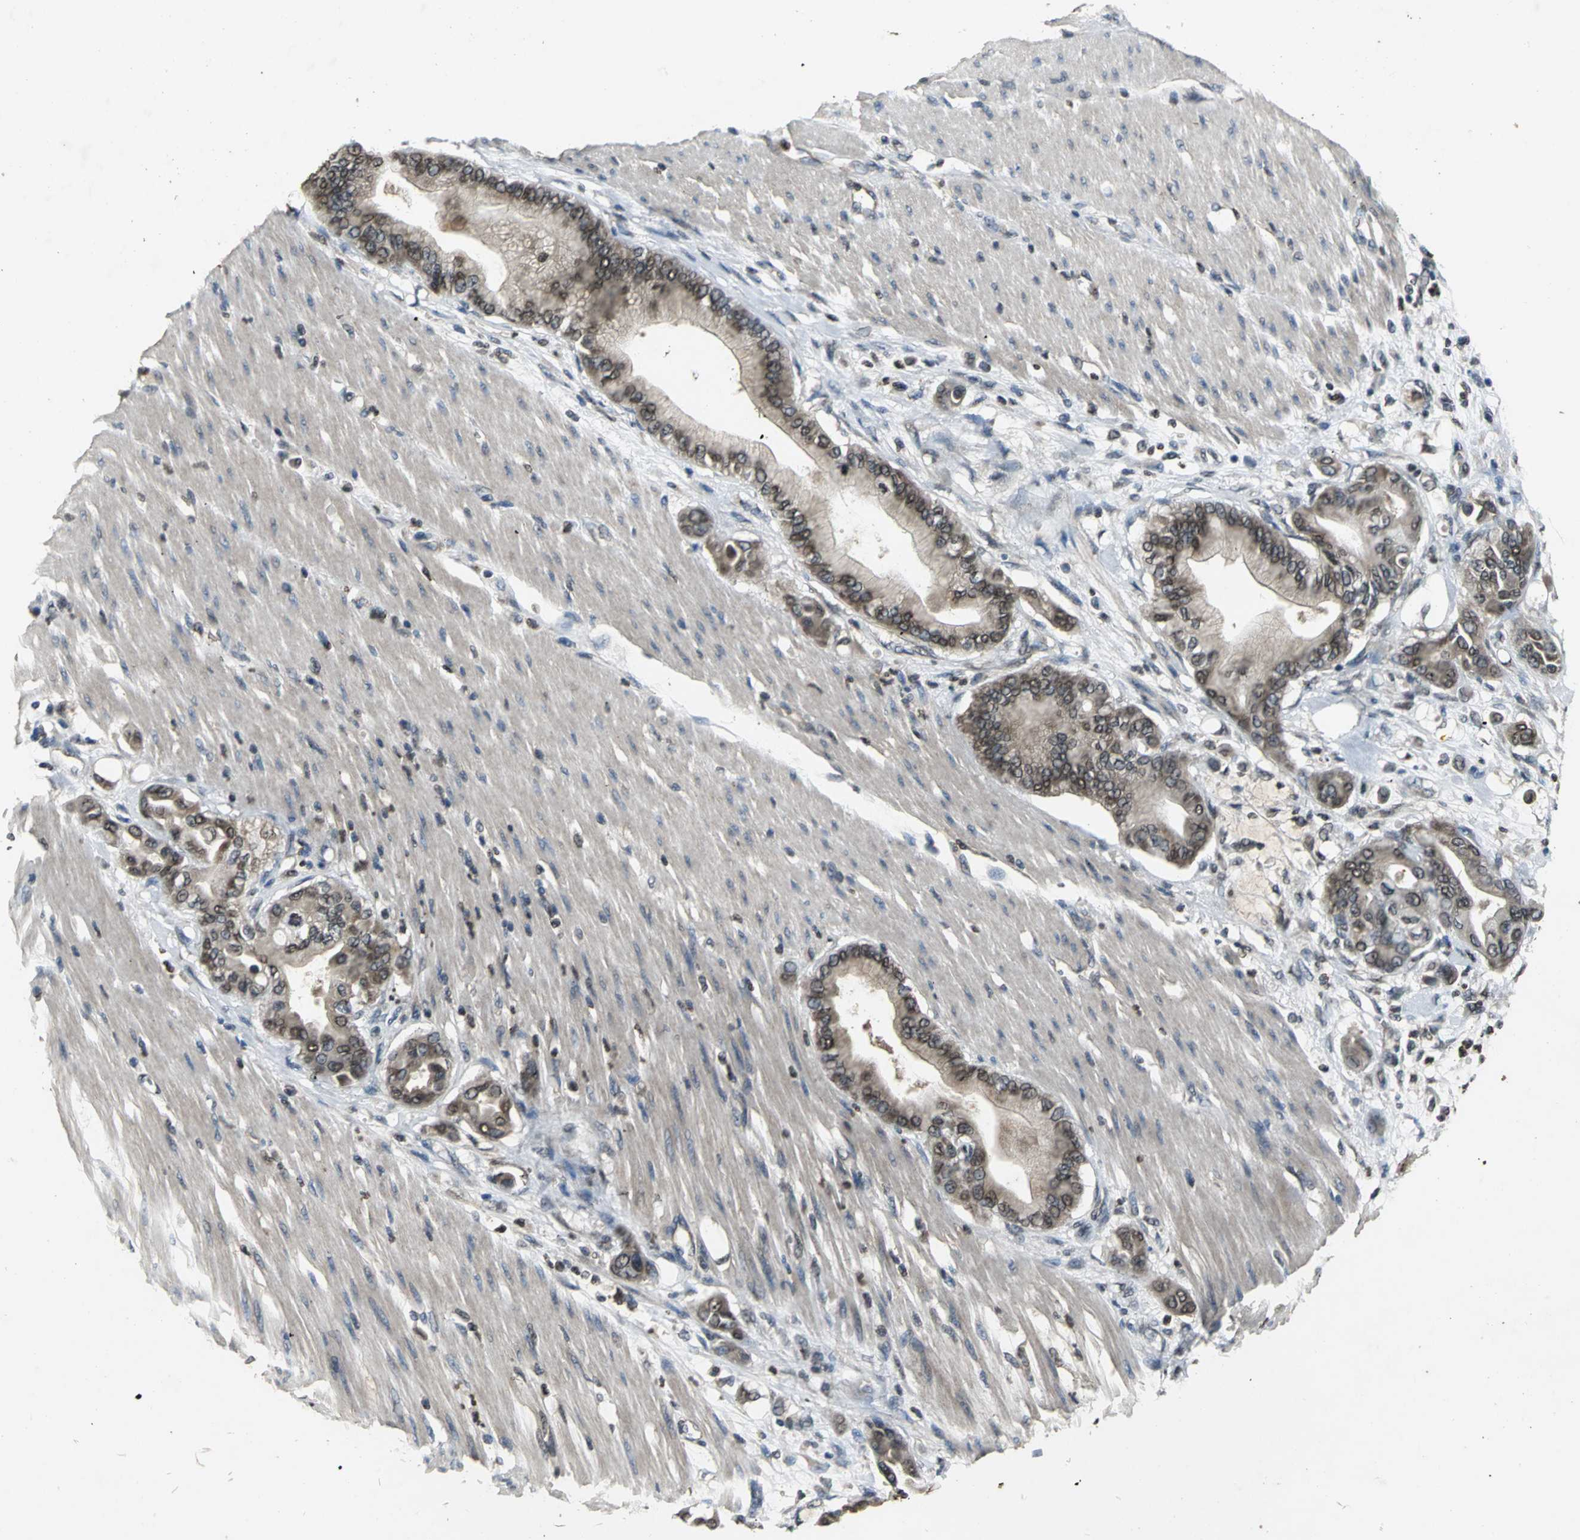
{"staining": {"intensity": "moderate", "quantity": ">75%", "location": "cytoplasmic/membranous,nuclear"}, "tissue": "pancreatic cancer", "cell_type": "Tumor cells", "image_type": "cancer", "snomed": [{"axis": "morphology", "description": "Adenocarcinoma, NOS"}, {"axis": "morphology", "description": "Adenocarcinoma, metastatic, NOS"}, {"axis": "topography", "description": "Lymph node"}, {"axis": "topography", "description": "Pancreas"}, {"axis": "topography", "description": "Duodenum"}], "caption": "Pancreatic metastatic adenocarcinoma tissue demonstrates moderate cytoplasmic/membranous and nuclear positivity in about >75% of tumor cells", "gene": "AHR", "patient": {"sex": "female", "age": 64}}